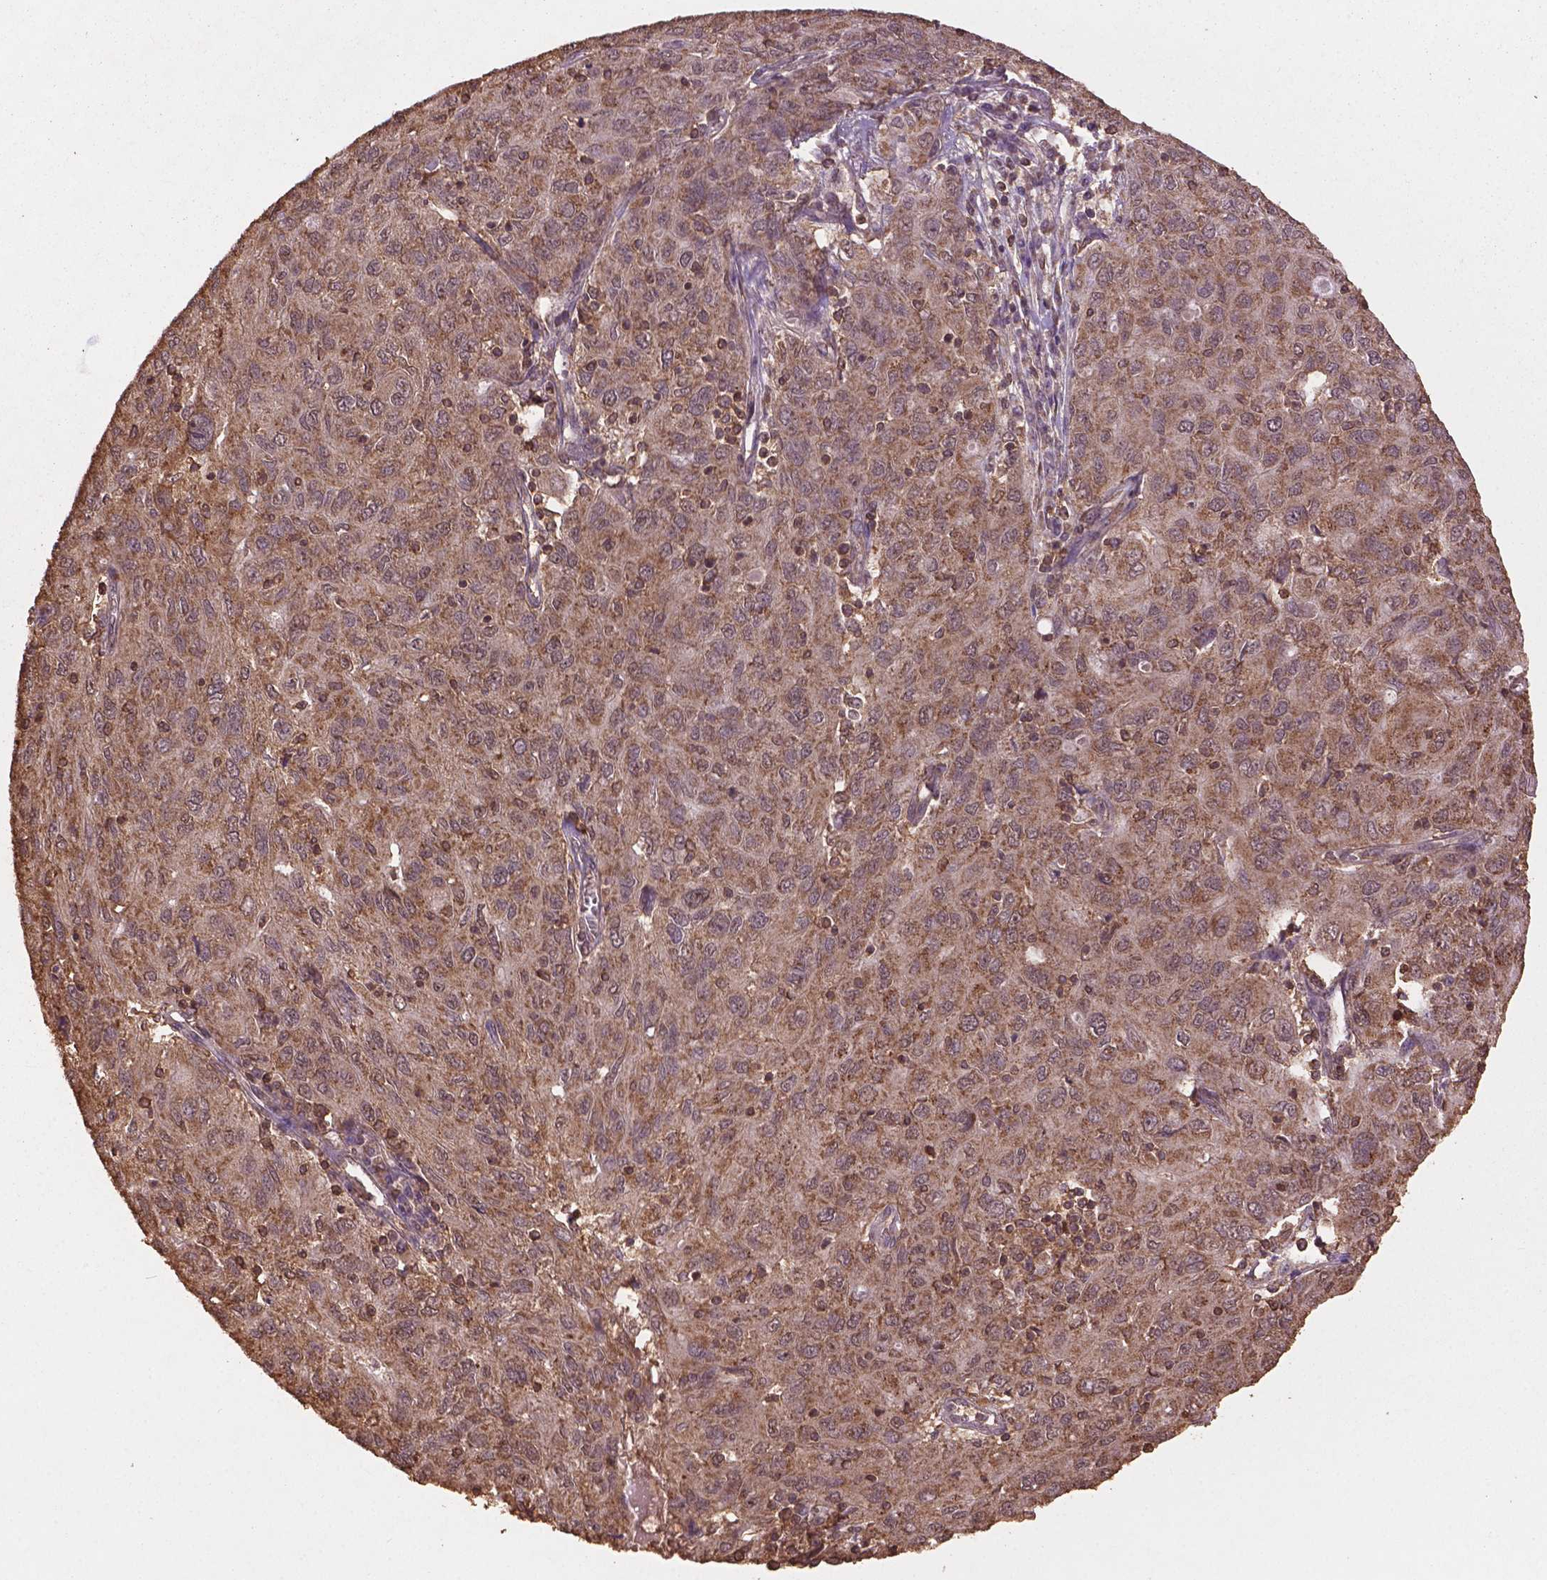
{"staining": {"intensity": "weak", "quantity": ">75%", "location": "cytoplasmic/membranous,nuclear"}, "tissue": "ovarian cancer", "cell_type": "Tumor cells", "image_type": "cancer", "snomed": [{"axis": "morphology", "description": "Carcinoma, endometroid"}, {"axis": "topography", "description": "Ovary"}], "caption": "This histopathology image demonstrates endometroid carcinoma (ovarian) stained with IHC to label a protein in brown. The cytoplasmic/membranous and nuclear of tumor cells show weak positivity for the protein. Nuclei are counter-stained blue.", "gene": "BABAM1", "patient": {"sex": "female", "age": 50}}